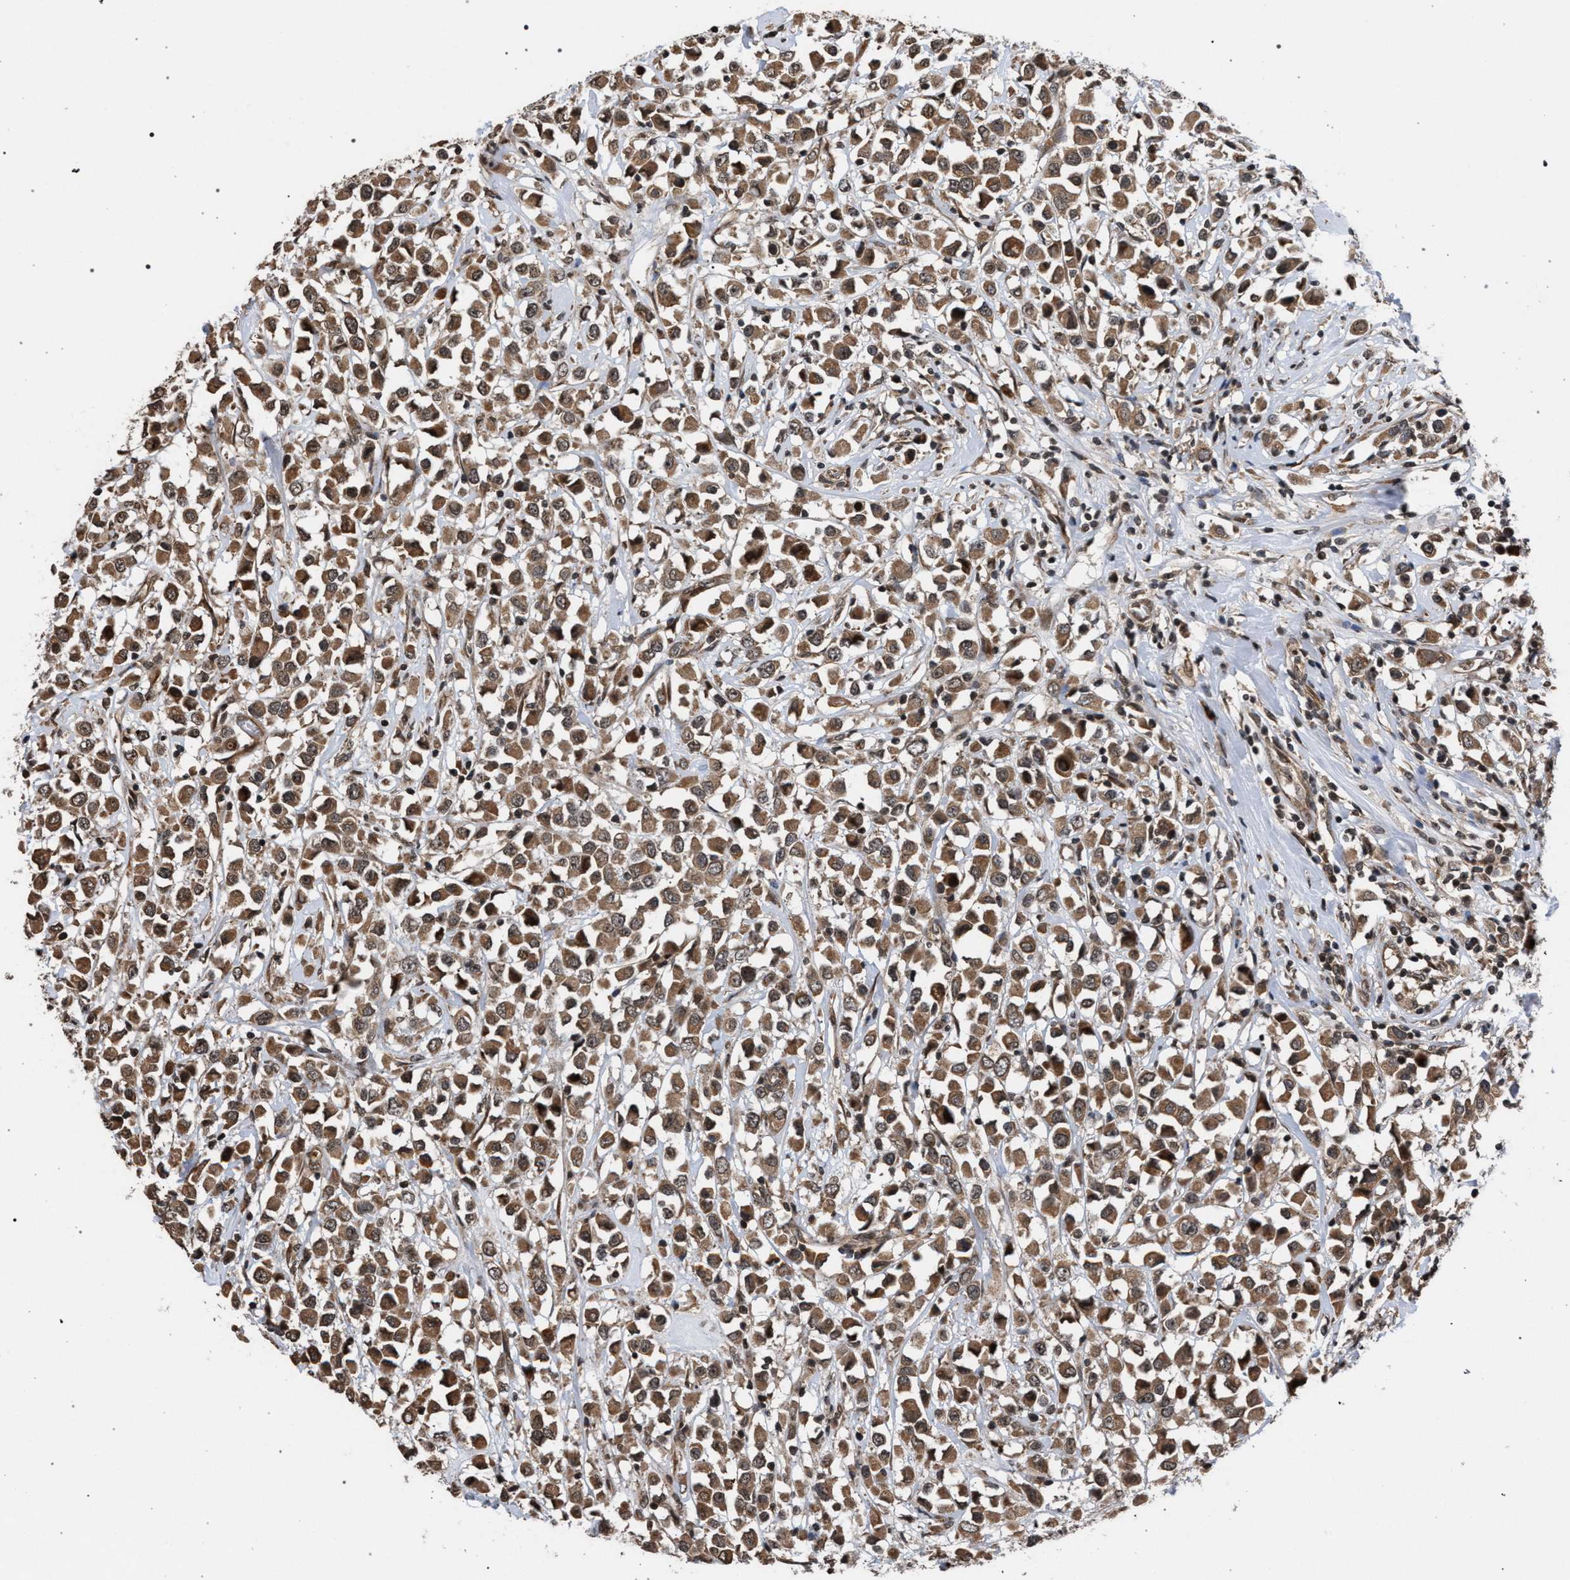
{"staining": {"intensity": "moderate", "quantity": ">75%", "location": "cytoplasmic/membranous"}, "tissue": "breast cancer", "cell_type": "Tumor cells", "image_type": "cancer", "snomed": [{"axis": "morphology", "description": "Duct carcinoma"}, {"axis": "topography", "description": "Breast"}], "caption": "This micrograph displays immunohistochemistry (IHC) staining of human breast cancer, with medium moderate cytoplasmic/membranous expression in about >75% of tumor cells.", "gene": "IRAK4", "patient": {"sex": "female", "age": 61}}